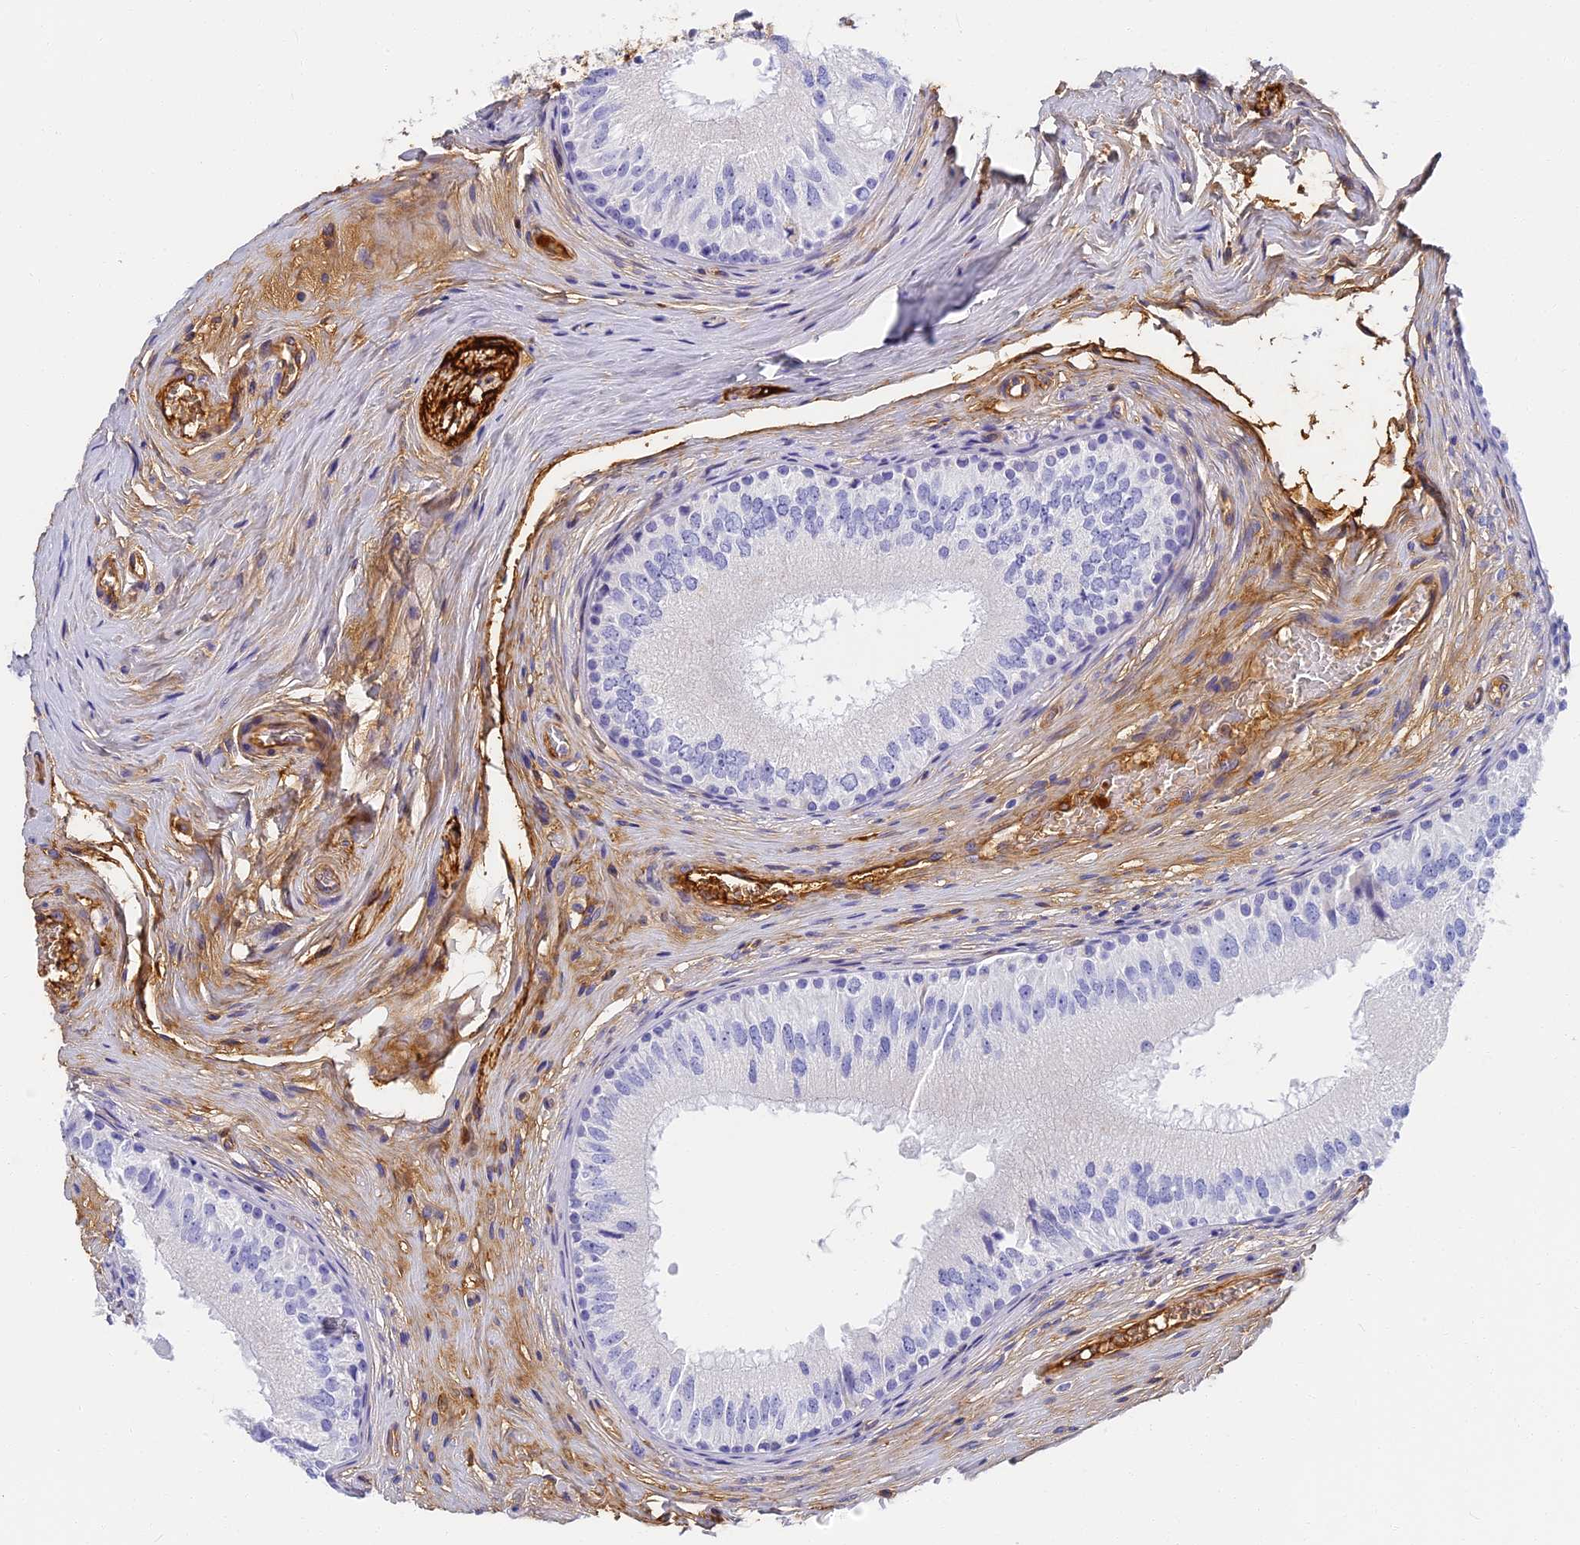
{"staining": {"intensity": "negative", "quantity": "none", "location": "none"}, "tissue": "epididymis", "cell_type": "Glandular cells", "image_type": "normal", "snomed": [{"axis": "morphology", "description": "Normal tissue, NOS"}, {"axis": "topography", "description": "Epididymis"}], "caption": "The image reveals no significant staining in glandular cells of epididymis. (Stains: DAB (3,3'-diaminobenzidine) immunohistochemistry with hematoxylin counter stain, Microscopy: brightfield microscopy at high magnification).", "gene": "ITIH1", "patient": {"sex": "male", "age": 33}}